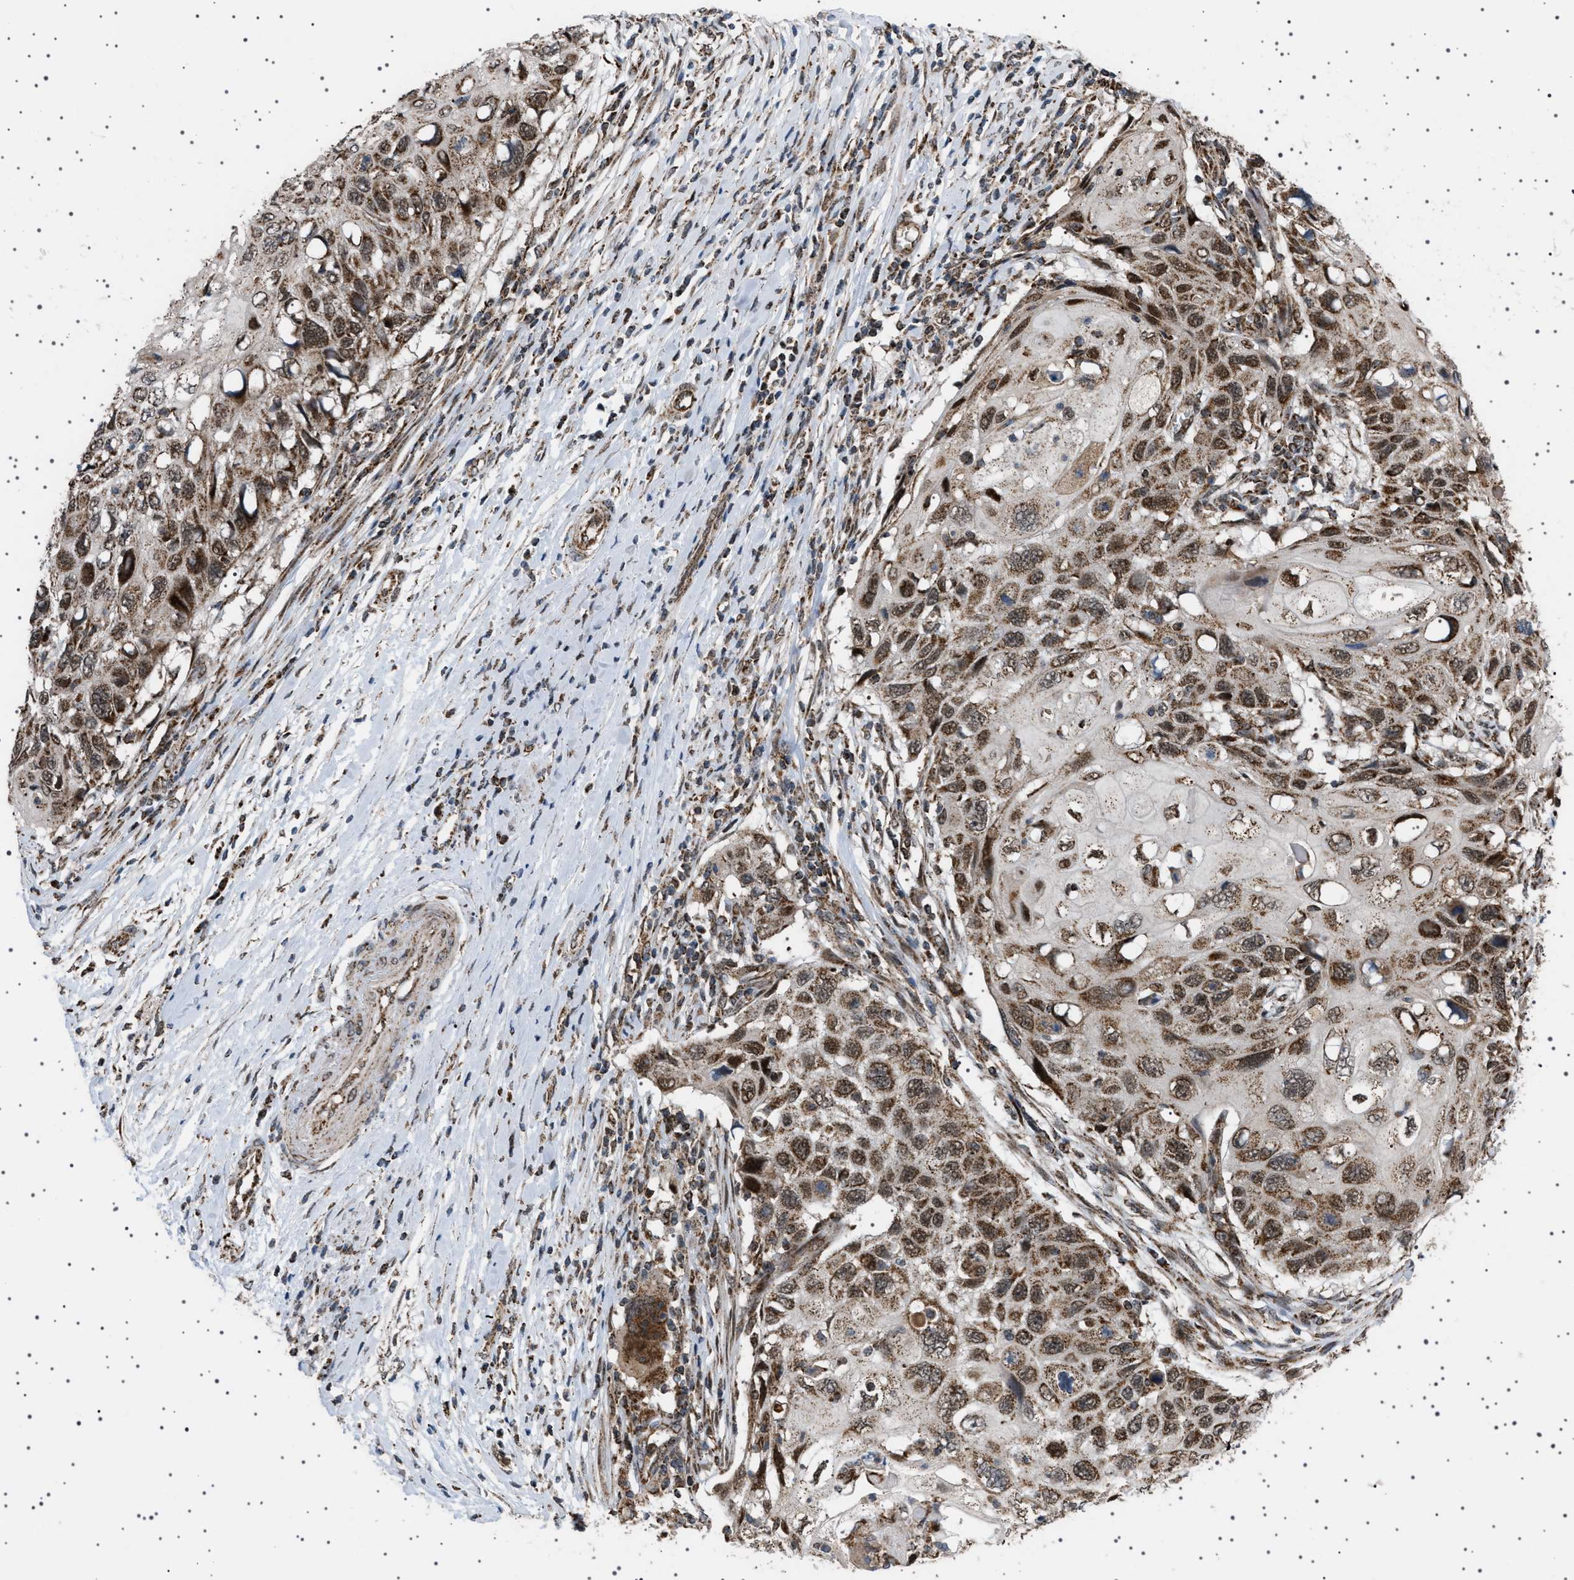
{"staining": {"intensity": "strong", "quantity": "25%-75%", "location": "cytoplasmic/membranous,nuclear"}, "tissue": "cervical cancer", "cell_type": "Tumor cells", "image_type": "cancer", "snomed": [{"axis": "morphology", "description": "Squamous cell carcinoma, NOS"}, {"axis": "topography", "description": "Cervix"}], "caption": "Protein staining of cervical squamous cell carcinoma tissue shows strong cytoplasmic/membranous and nuclear positivity in about 25%-75% of tumor cells. (DAB (3,3'-diaminobenzidine) = brown stain, brightfield microscopy at high magnification).", "gene": "MELK", "patient": {"sex": "female", "age": 70}}